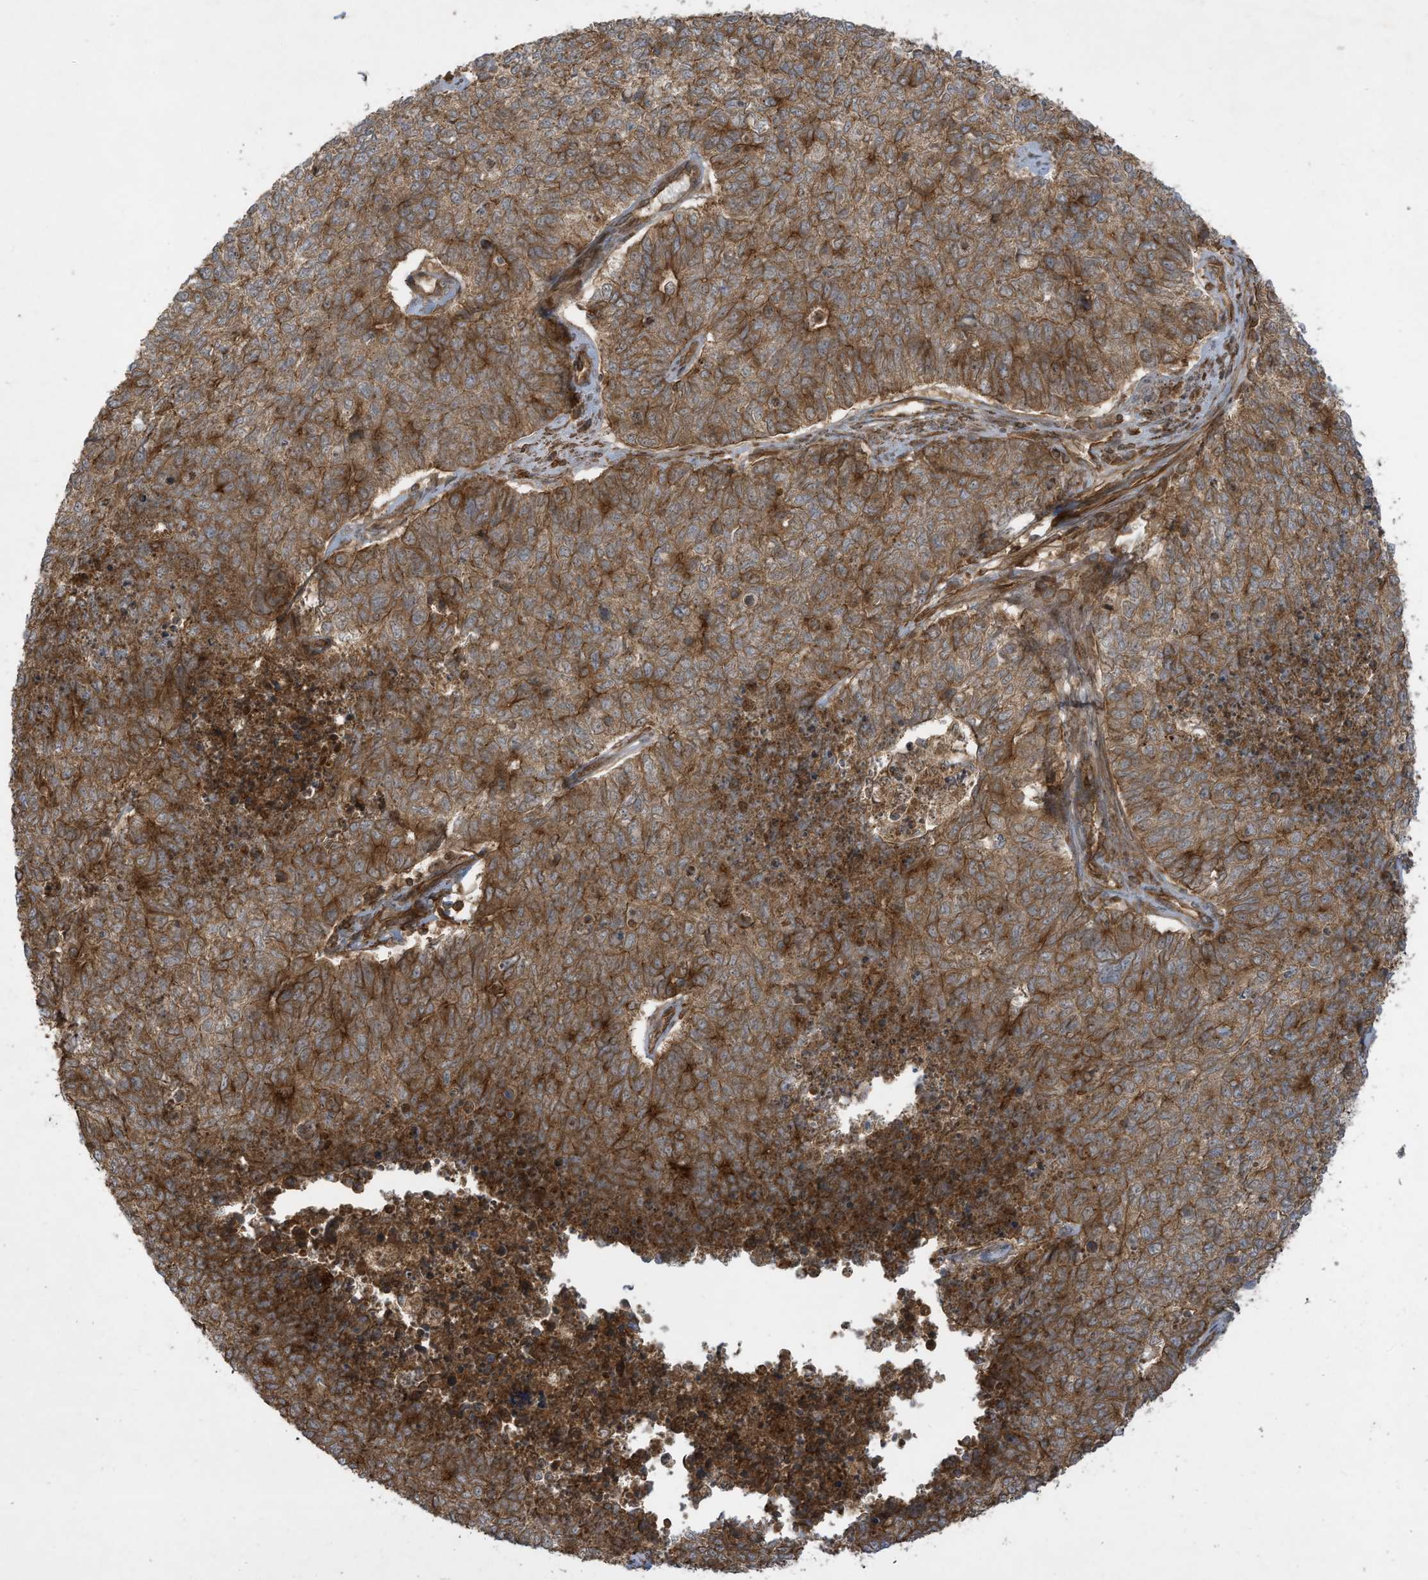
{"staining": {"intensity": "strong", "quantity": ">75%", "location": "cytoplasmic/membranous"}, "tissue": "cervical cancer", "cell_type": "Tumor cells", "image_type": "cancer", "snomed": [{"axis": "morphology", "description": "Squamous cell carcinoma, NOS"}, {"axis": "topography", "description": "Cervix"}], "caption": "Squamous cell carcinoma (cervical) was stained to show a protein in brown. There is high levels of strong cytoplasmic/membranous staining in about >75% of tumor cells. The staining is performed using DAB (3,3'-diaminobenzidine) brown chromogen to label protein expression. The nuclei are counter-stained blue using hematoxylin.", "gene": "DDIT4", "patient": {"sex": "female", "age": 63}}